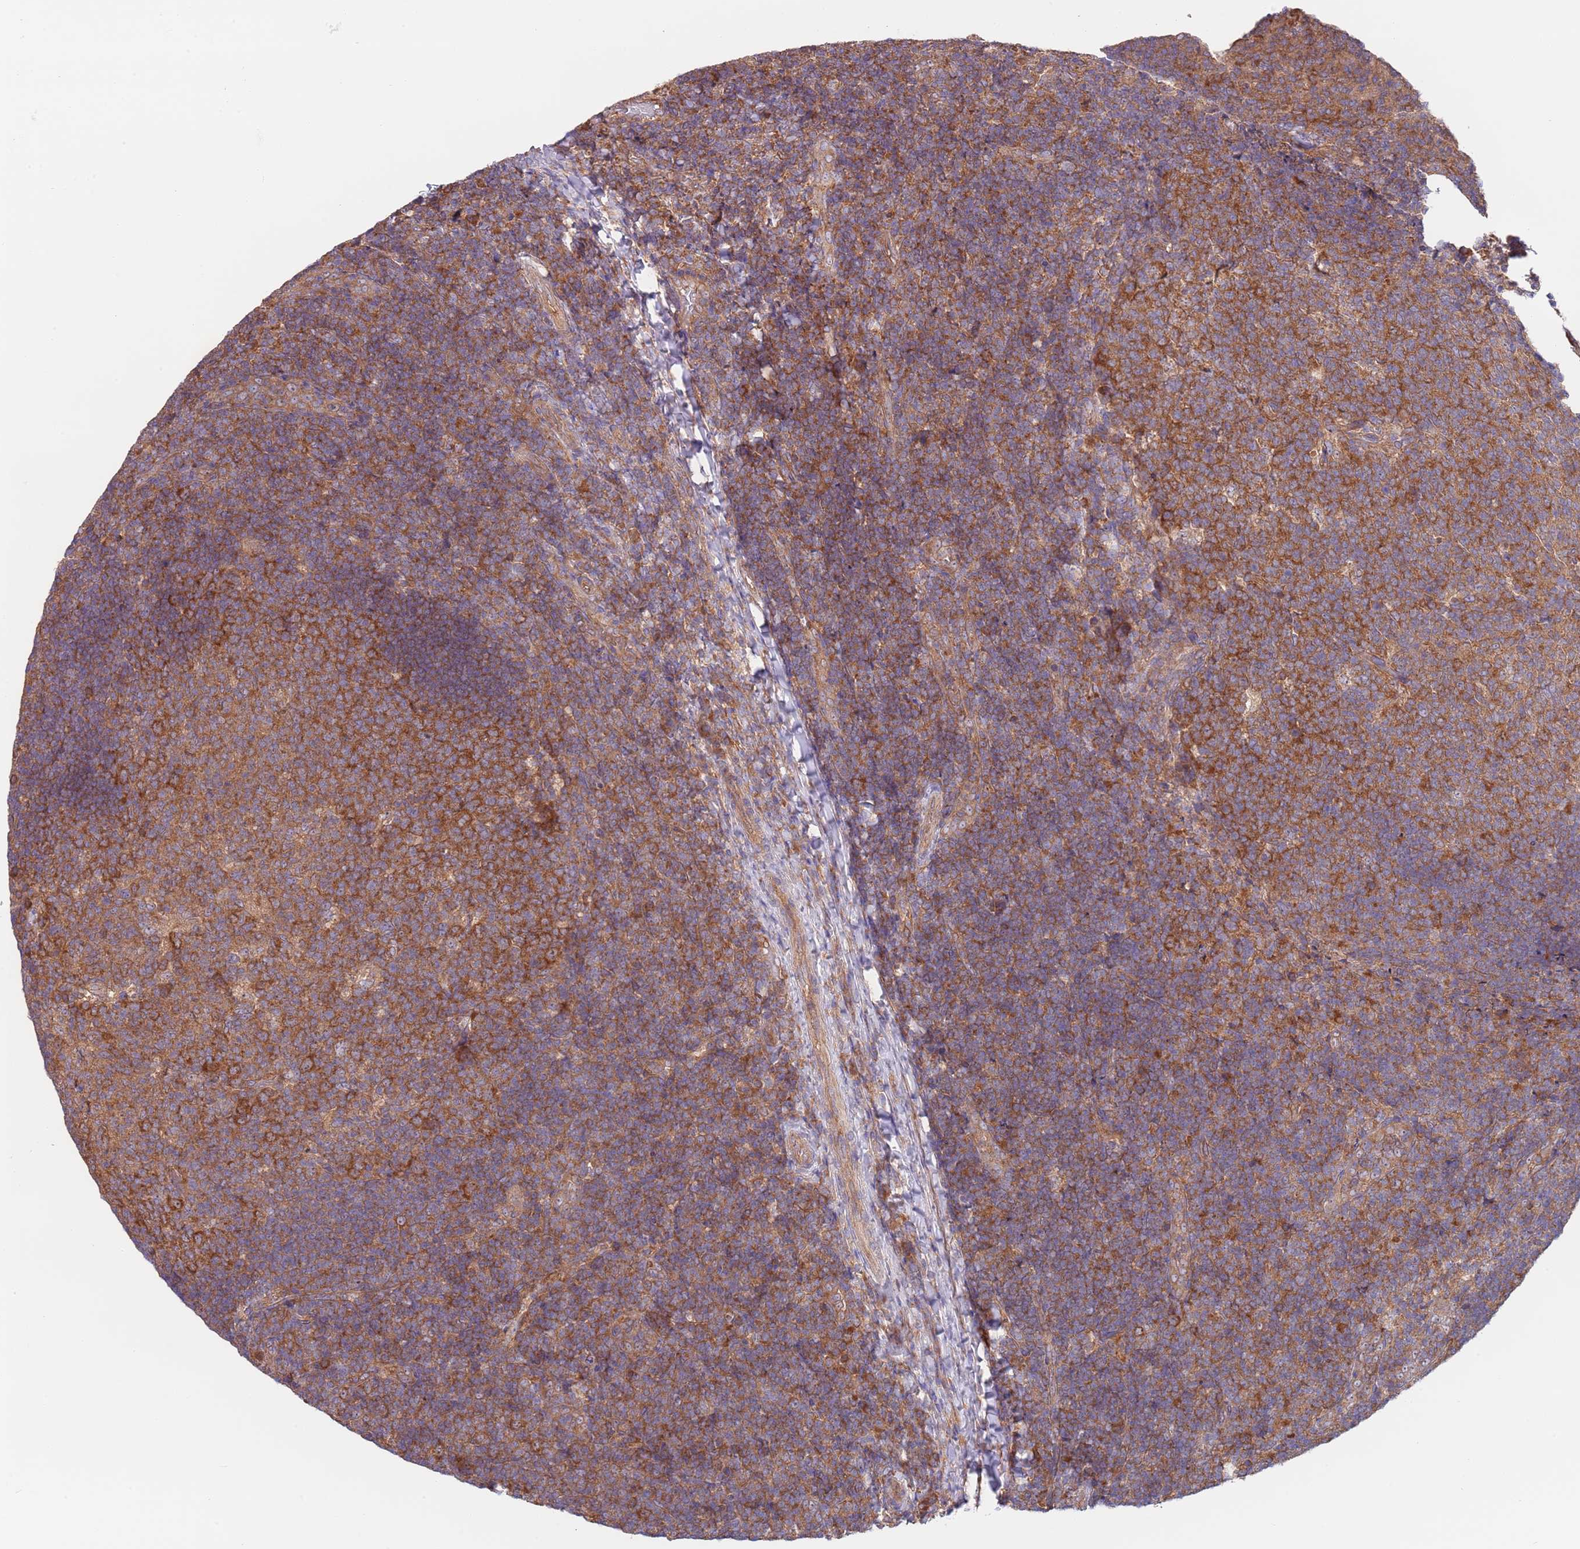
{"staining": {"intensity": "strong", "quantity": ">75%", "location": "cytoplasmic/membranous"}, "tissue": "tonsil", "cell_type": "Germinal center cells", "image_type": "normal", "snomed": [{"axis": "morphology", "description": "Normal tissue, NOS"}, {"axis": "topography", "description": "Tonsil"}], "caption": "The micrograph exhibits staining of normal tonsil, revealing strong cytoplasmic/membranous protein staining (brown color) within germinal center cells. Immunohistochemistry stains the protein of interest in brown and the nuclei are stained blue.", "gene": "EIF3F", "patient": {"sex": "female", "age": 10}}